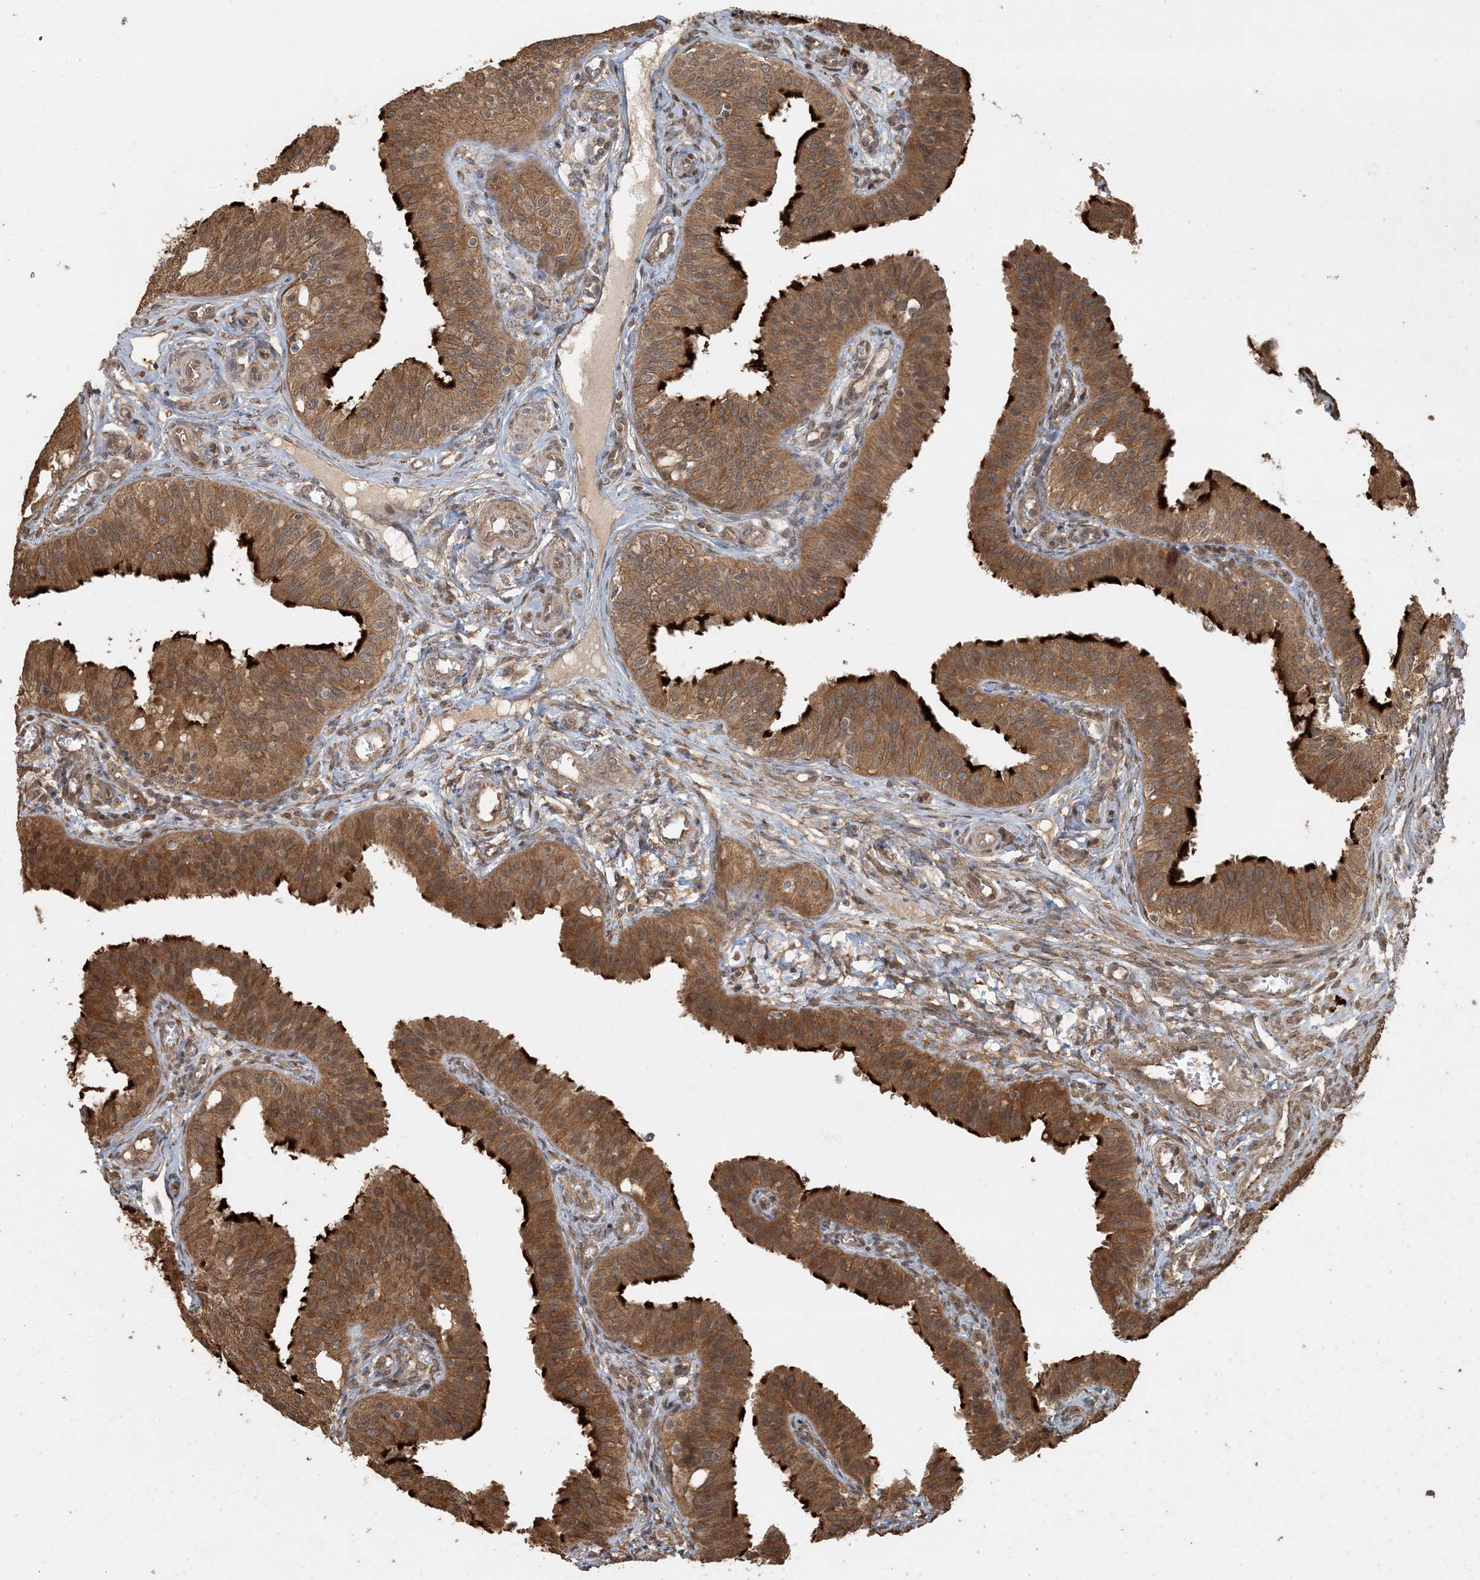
{"staining": {"intensity": "strong", "quantity": ">75%", "location": "cytoplasmic/membranous"}, "tissue": "fallopian tube", "cell_type": "Glandular cells", "image_type": "normal", "snomed": [{"axis": "morphology", "description": "Normal tissue, NOS"}, {"axis": "topography", "description": "Fallopian tube"}, {"axis": "topography", "description": "Ovary"}], "caption": "Protein expression analysis of unremarkable fallopian tube demonstrates strong cytoplasmic/membranous staining in approximately >75% of glandular cells. The staining was performed using DAB to visualize the protein expression in brown, while the nuclei were stained in blue with hematoxylin (Magnification: 20x).", "gene": "AK9", "patient": {"sex": "female", "age": 42}}